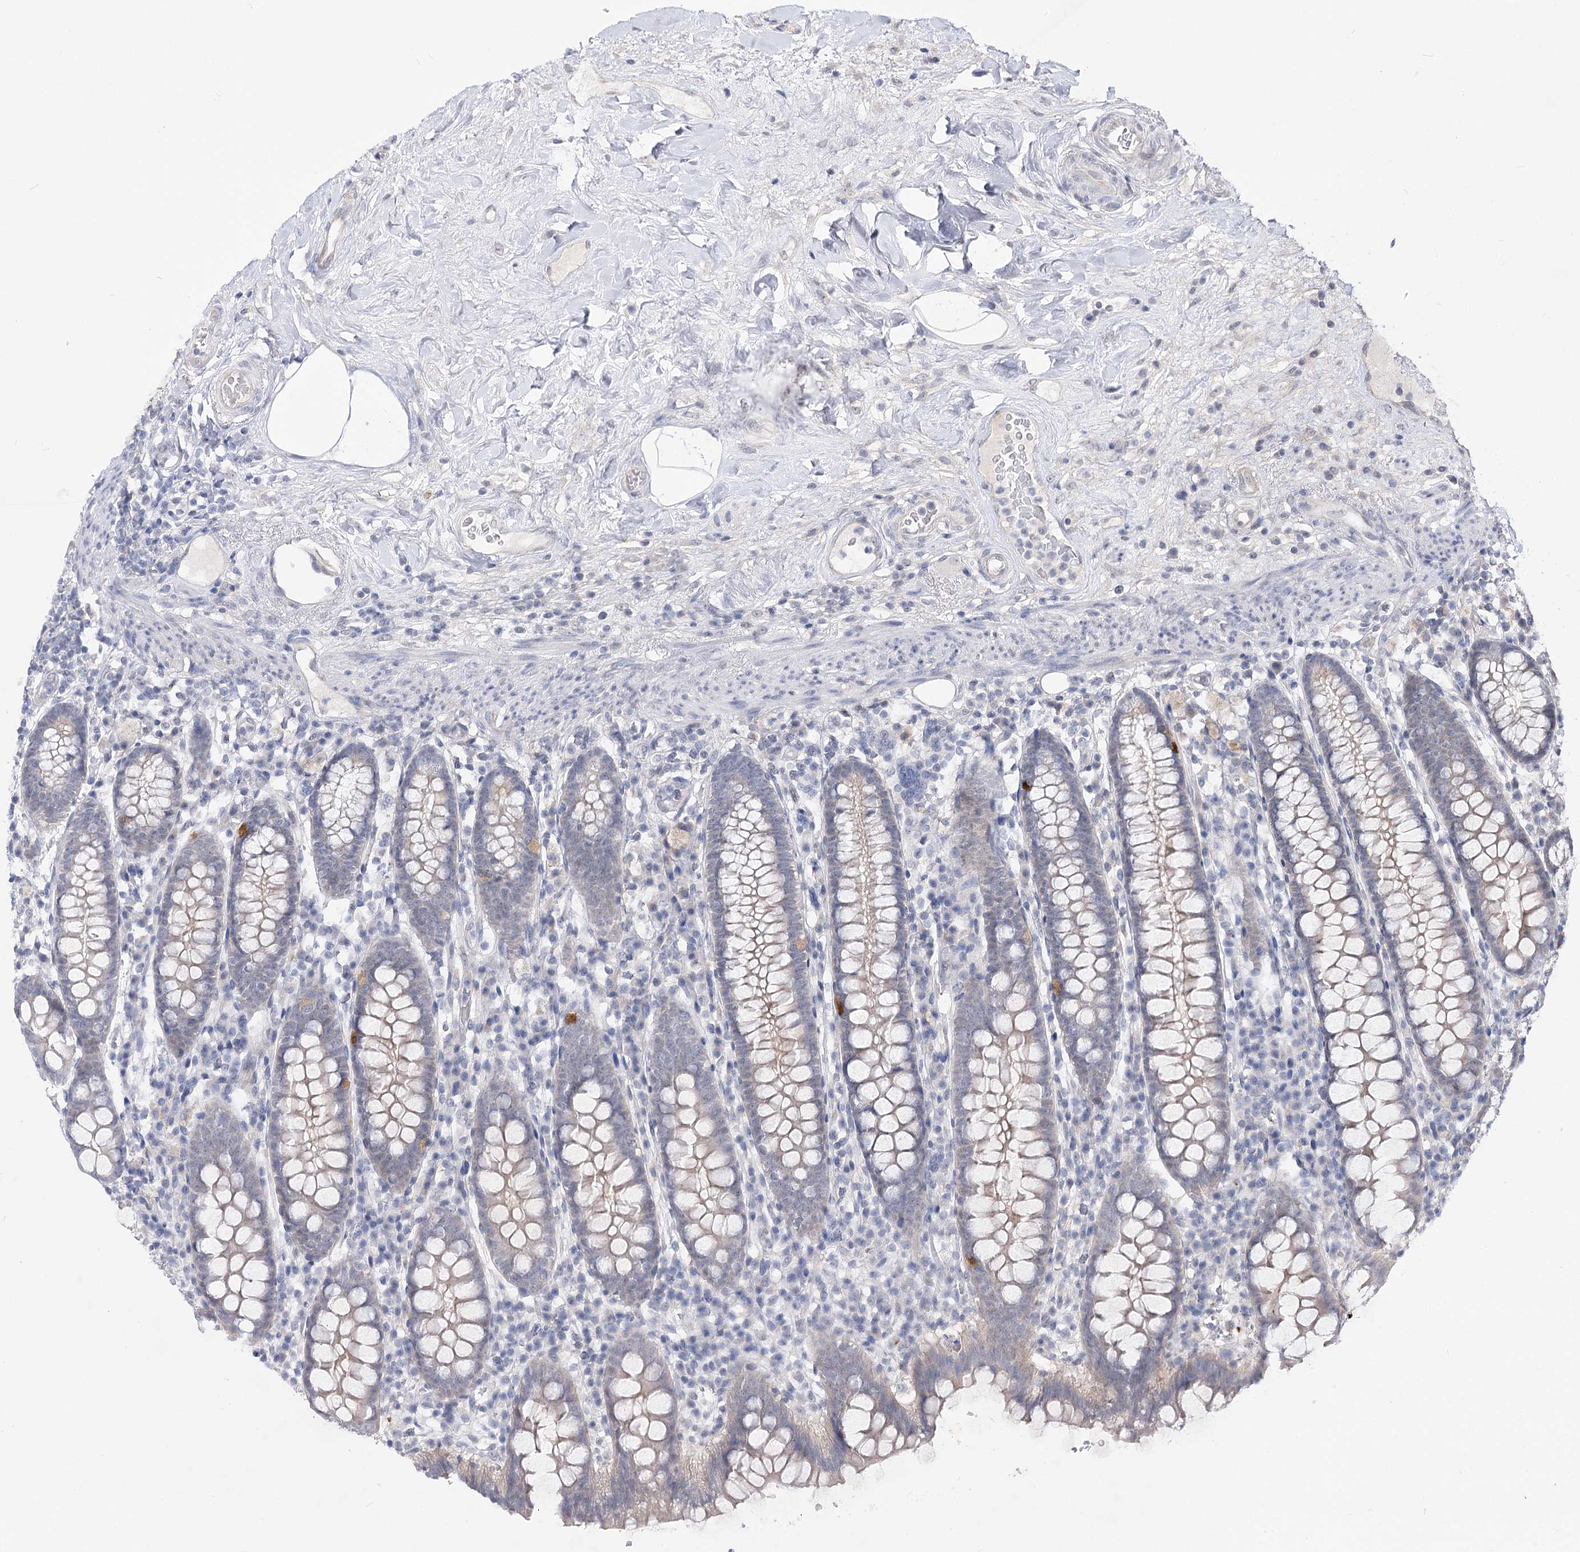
{"staining": {"intensity": "negative", "quantity": "none", "location": "none"}, "tissue": "colon", "cell_type": "Endothelial cells", "image_type": "normal", "snomed": [{"axis": "morphology", "description": "Normal tissue, NOS"}, {"axis": "topography", "description": "Colon"}], "caption": "Micrograph shows no protein positivity in endothelial cells of benign colon. (DAB IHC visualized using brightfield microscopy, high magnification).", "gene": "ATP10B", "patient": {"sex": "female", "age": 79}}